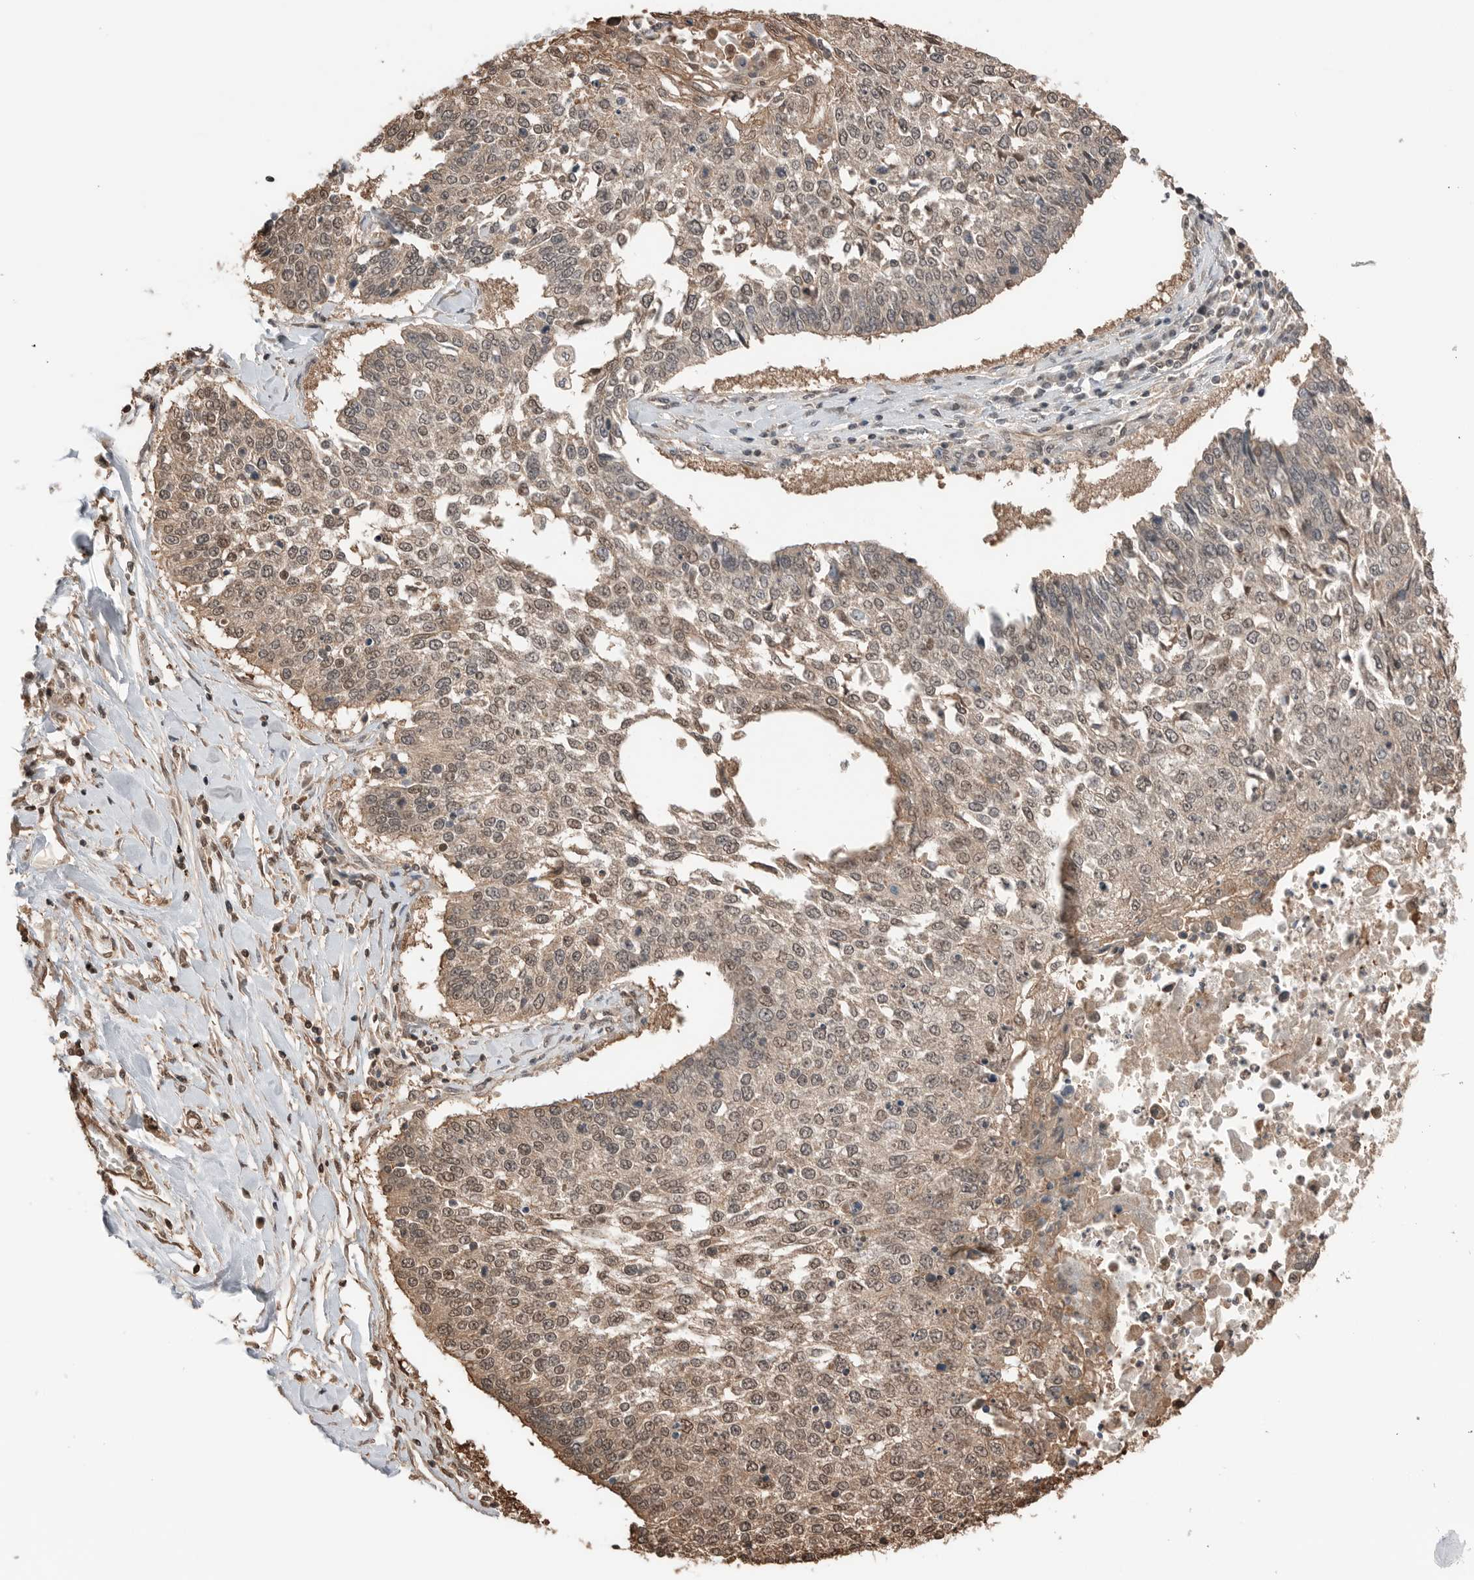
{"staining": {"intensity": "weak", "quantity": "25%-75%", "location": "cytoplasmic/membranous,nuclear"}, "tissue": "lung cancer", "cell_type": "Tumor cells", "image_type": "cancer", "snomed": [{"axis": "morphology", "description": "Normal tissue, NOS"}, {"axis": "morphology", "description": "Squamous cell carcinoma, NOS"}, {"axis": "topography", "description": "Cartilage tissue"}, {"axis": "topography", "description": "Bronchus"}, {"axis": "topography", "description": "Lung"}, {"axis": "topography", "description": "Peripheral nerve tissue"}], "caption": "Lung cancer (squamous cell carcinoma) stained with DAB (3,3'-diaminobenzidine) IHC demonstrates low levels of weak cytoplasmic/membranous and nuclear expression in about 25%-75% of tumor cells. (IHC, brightfield microscopy, high magnification).", "gene": "PEAK1", "patient": {"sex": "female", "age": 49}}